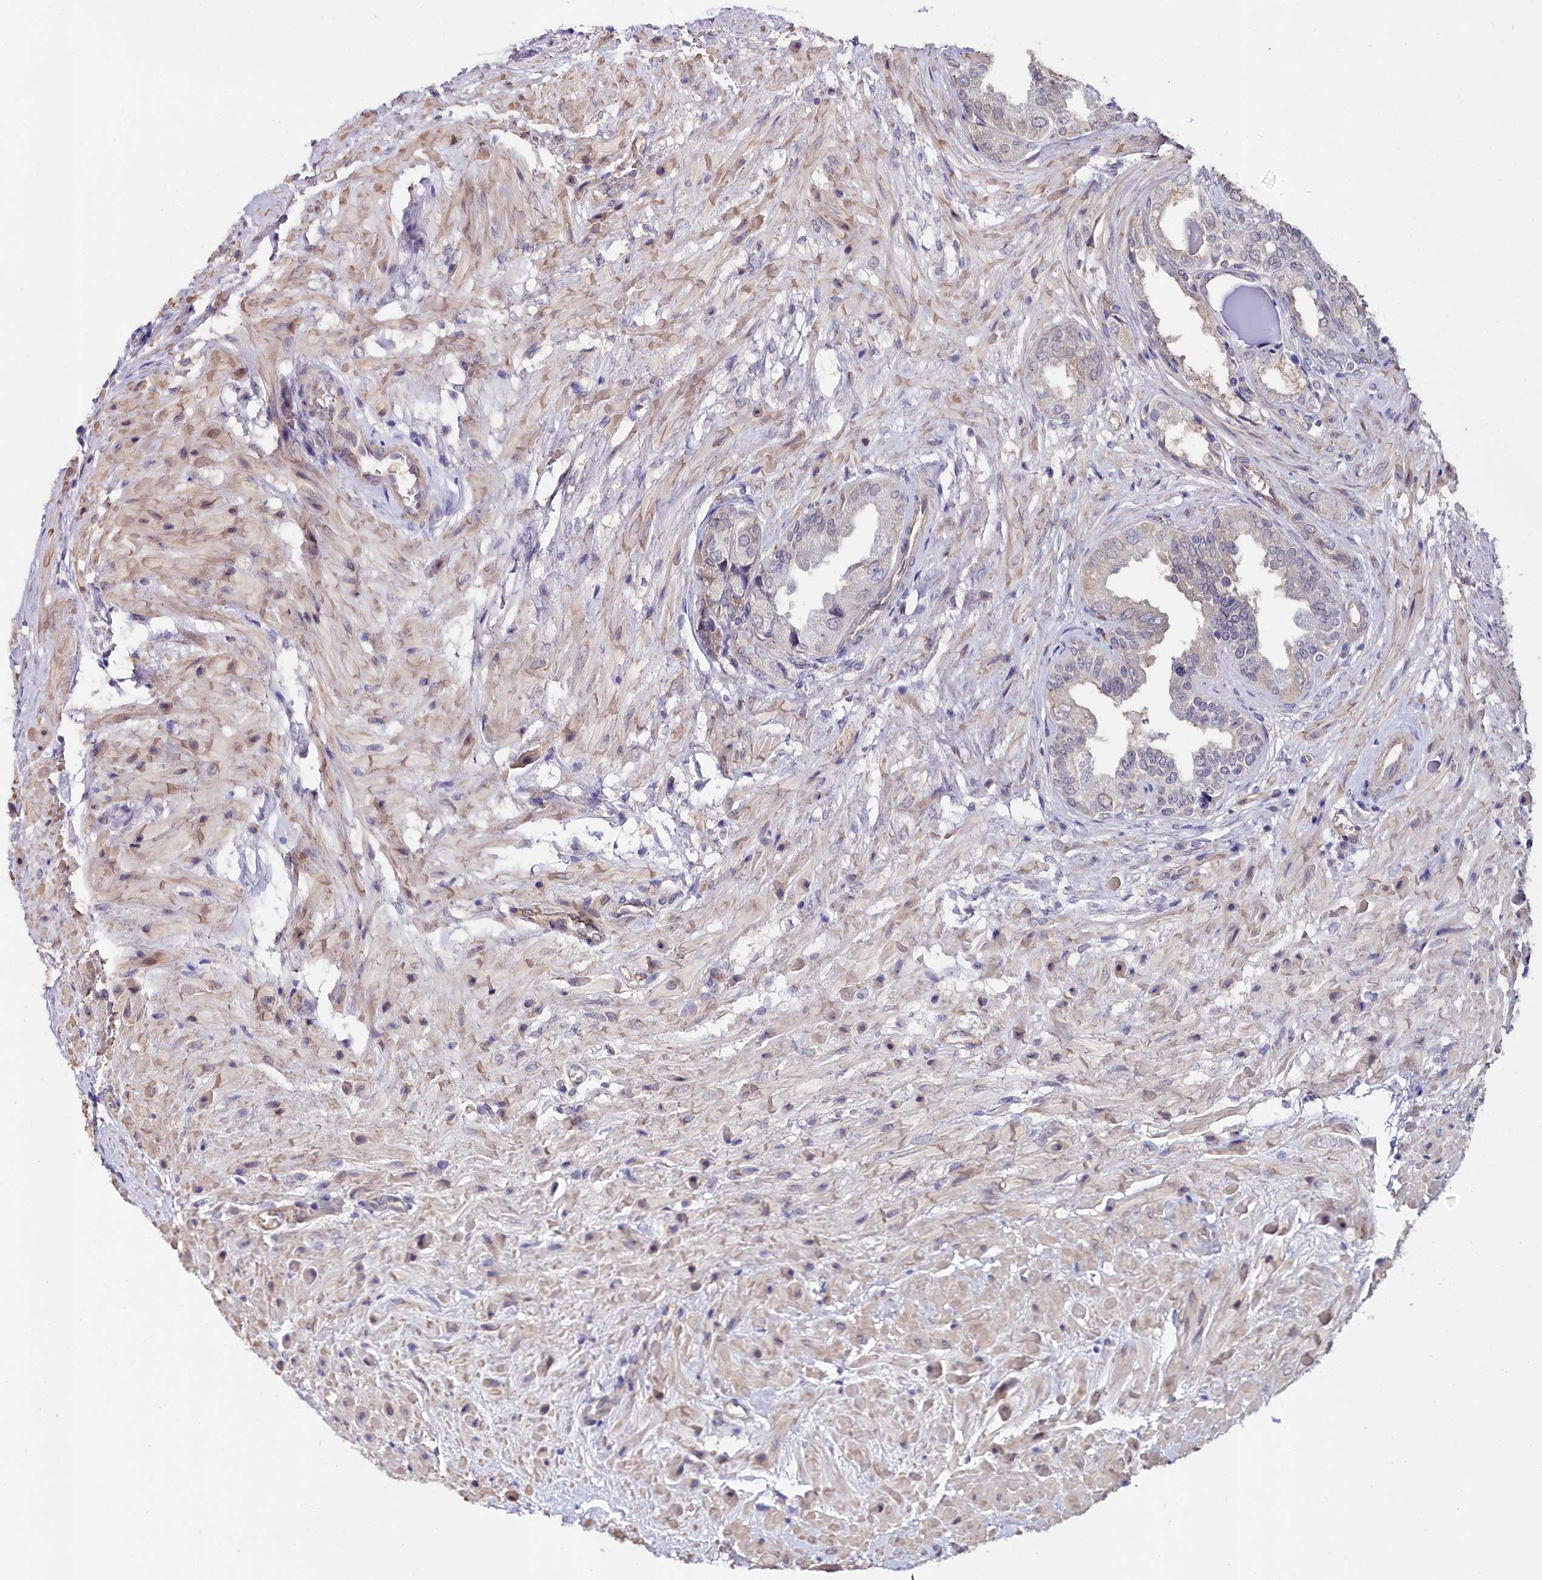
{"staining": {"intensity": "weak", "quantity": "<25%", "location": "cytoplasmic/membranous"}, "tissue": "seminal vesicle", "cell_type": "Glandular cells", "image_type": "normal", "snomed": [{"axis": "morphology", "description": "Normal tissue, NOS"}, {"axis": "topography", "description": "Seminal veicle"}], "caption": "Glandular cells are negative for protein expression in unremarkable human seminal vesicle. (Immunohistochemistry, brightfield microscopy, high magnification).", "gene": "C4orf19", "patient": {"sex": "male", "age": 63}}